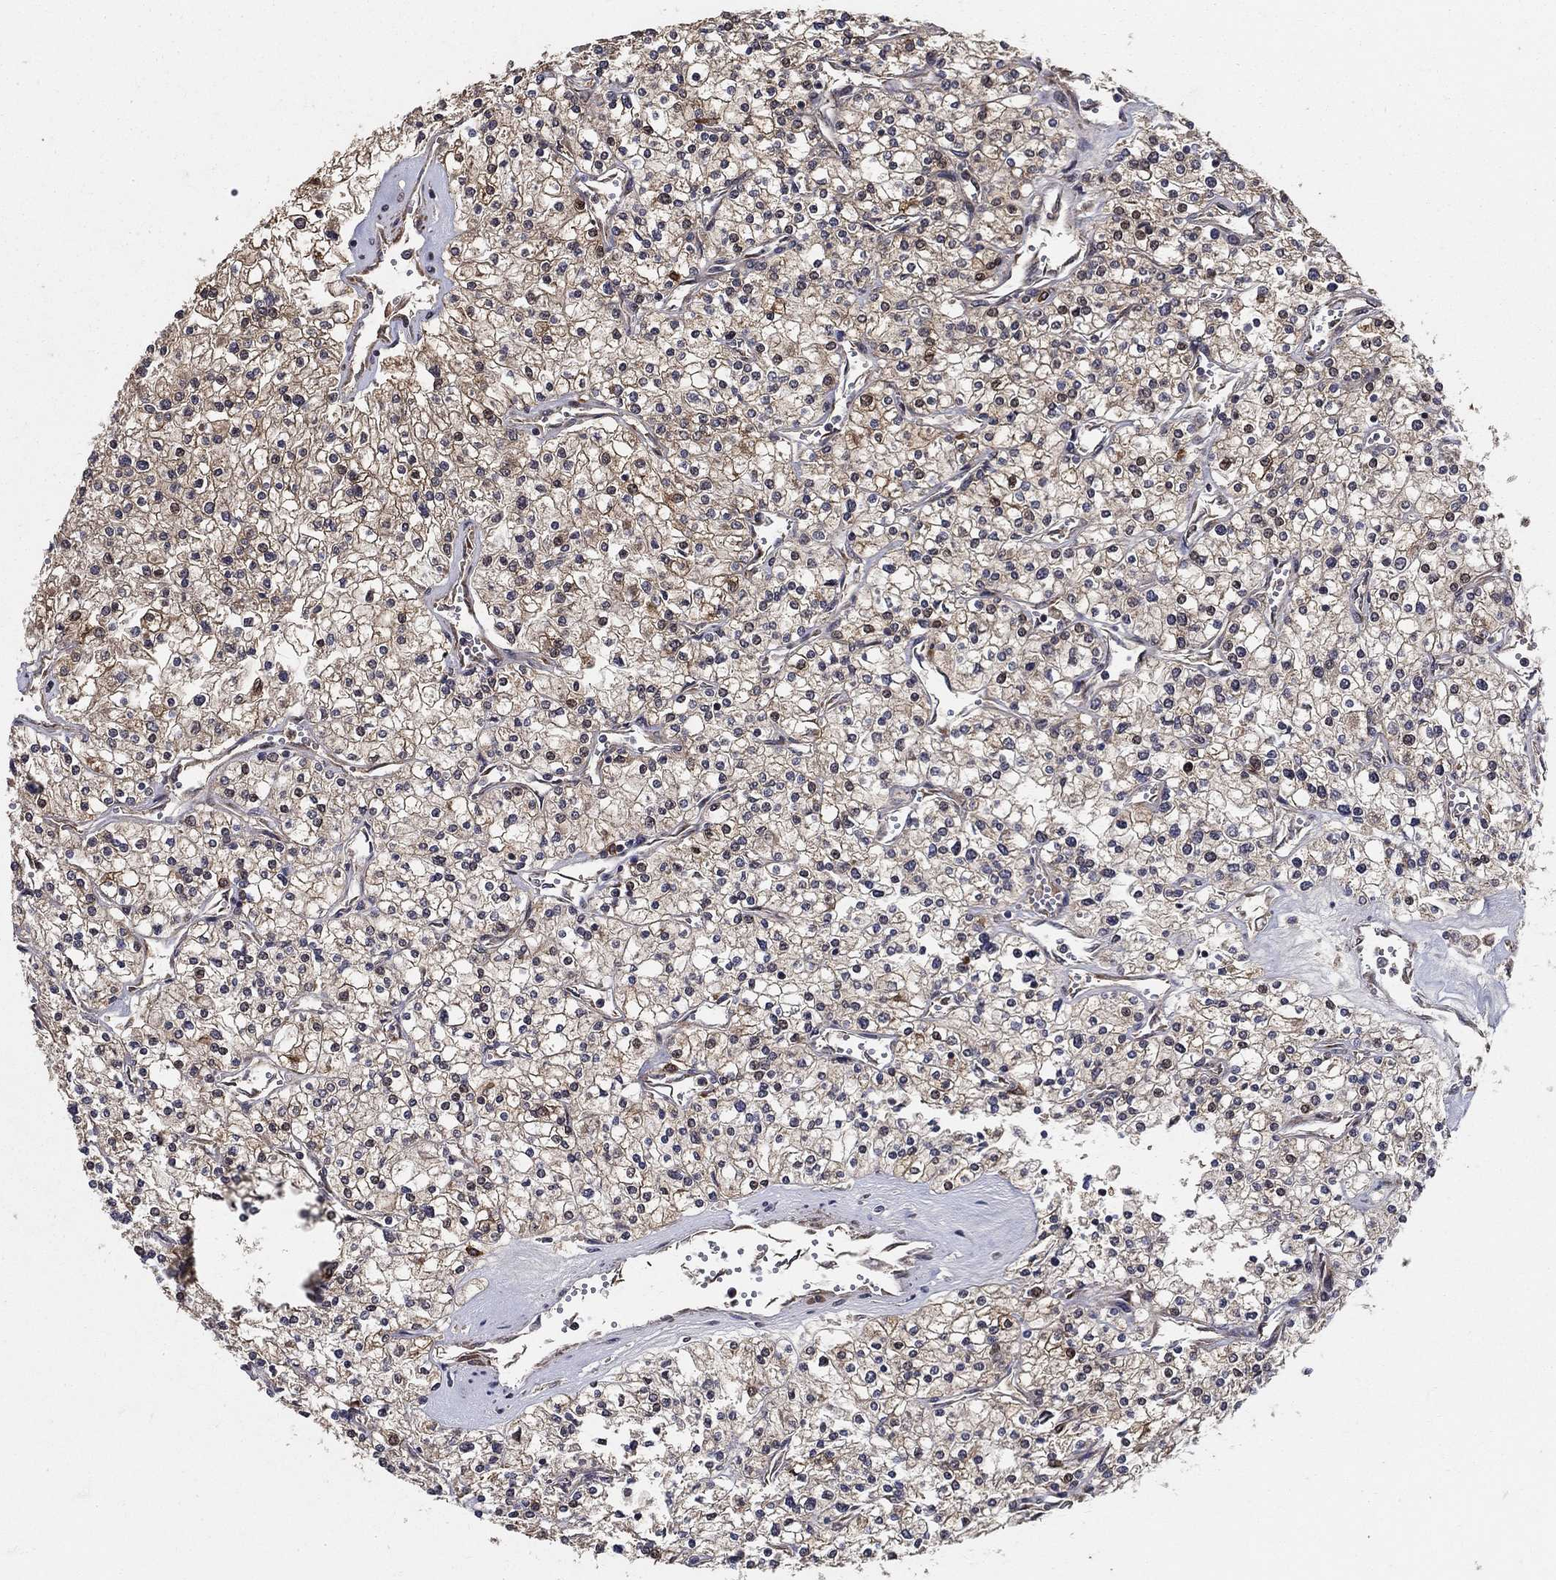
{"staining": {"intensity": "moderate", "quantity": "25%-75%", "location": "cytoplasmic/membranous,nuclear"}, "tissue": "renal cancer", "cell_type": "Tumor cells", "image_type": "cancer", "snomed": [{"axis": "morphology", "description": "Adenocarcinoma, NOS"}, {"axis": "topography", "description": "Kidney"}], "caption": "IHC (DAB) staining of renal cancer (adenocarcinoma) displays moderate cytoplasmic/membranous and nuclear protein positivity in about 25%-75% of tumor cells. (DAB (3,3'-diaminobenzidine) IHC, brown staining for protein, blue staining for nuclei).", "gene": "ZNF594", "patient": {"sex": "male", "age": 80}}